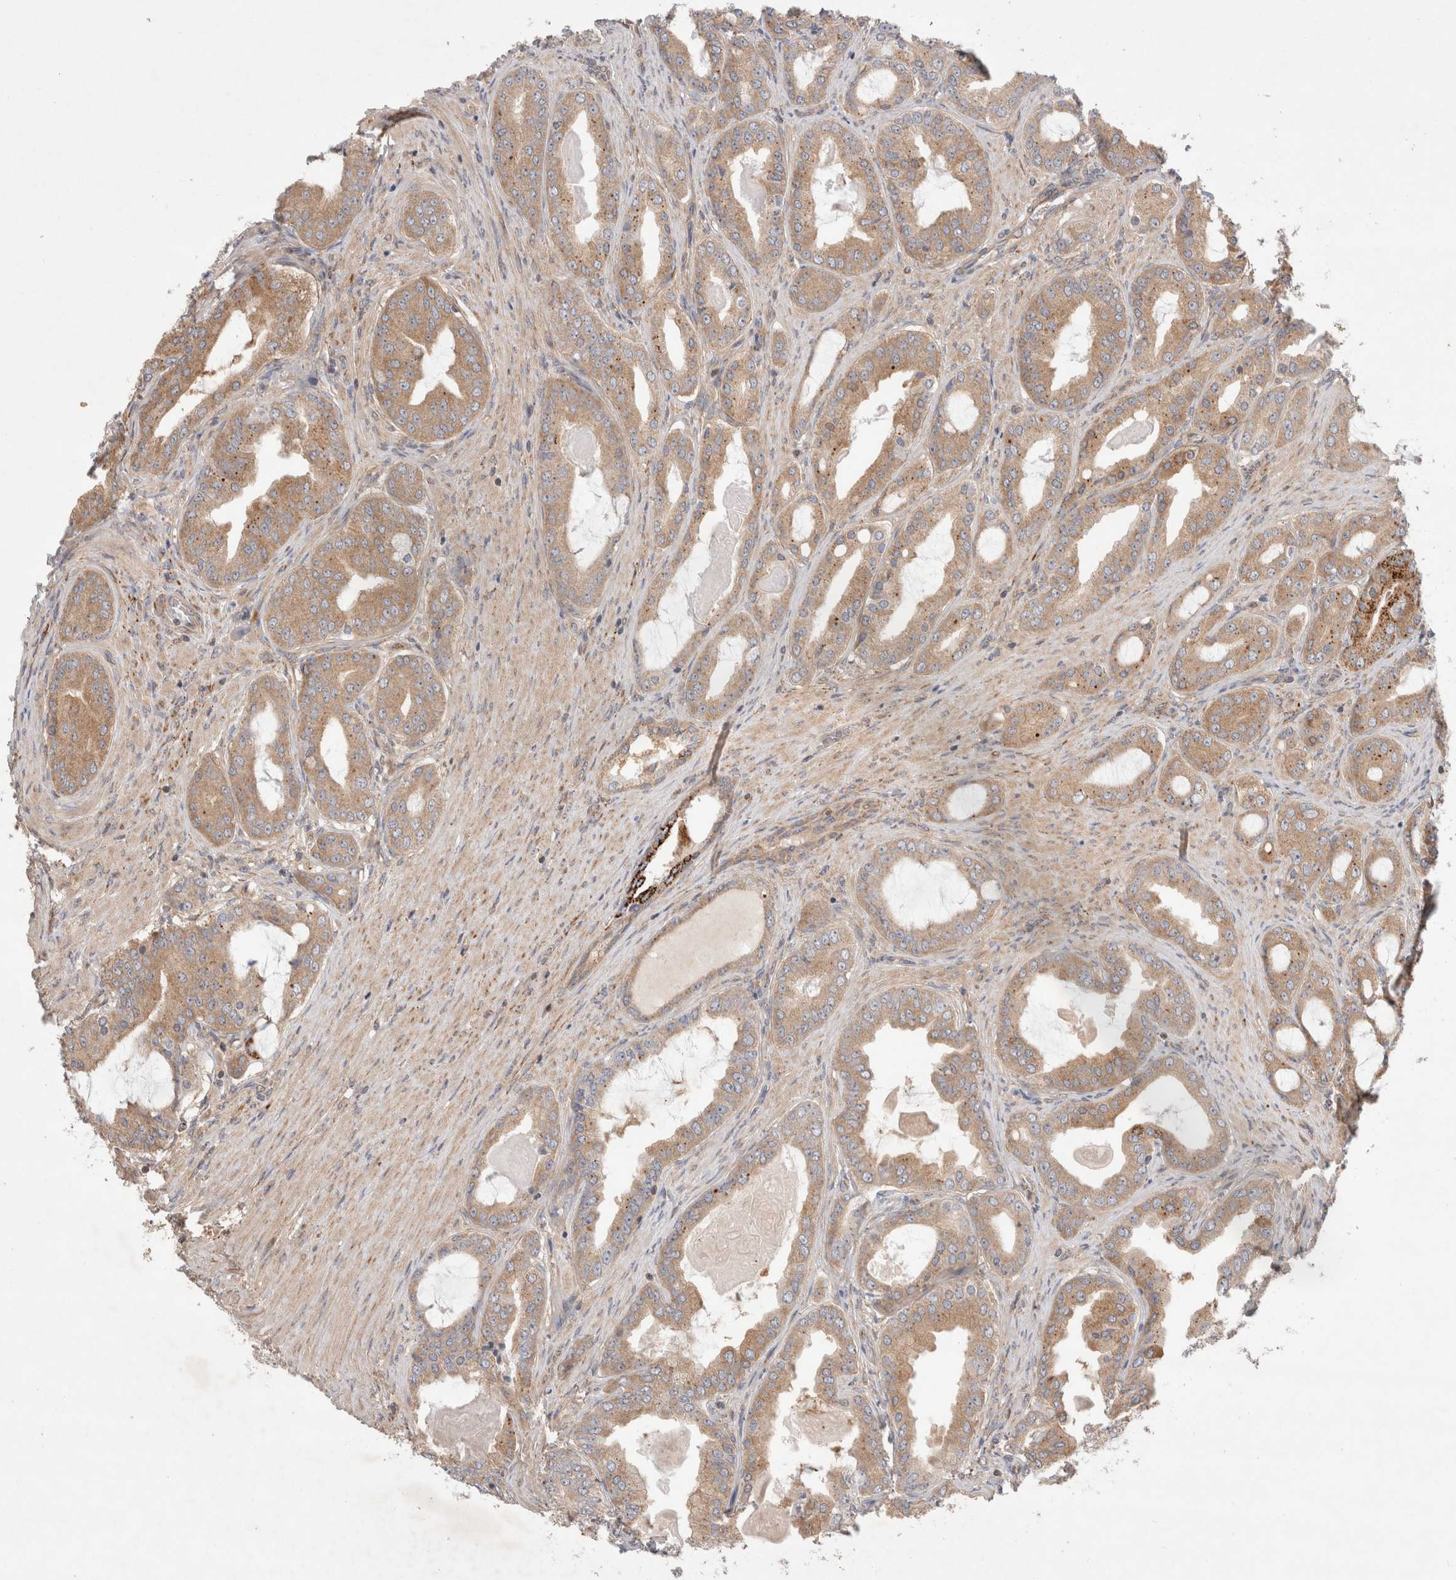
{"staining": {"intensity": "moderate", "quantity": ">75%", "location": "cytoplasmic/membranous"}, "tissue": "prostate cancer", "cell_type": "Tumor cells", "image_type": "cancer", "snomed": [{"axis": "morphology", "description": "Adenocarcinoma, High grade"}, {"axis": "topography", "description": "Prostate"}], "caption": "There is medium levels of moderate cytoplasmic/membranous expression in tumor cells of high-grade adenocarcinoma (prostate), as demonstrated by immunohistochemical staining (brown color).", "gene": "HROB", "patient": {"sex": "male", "age": 60}}